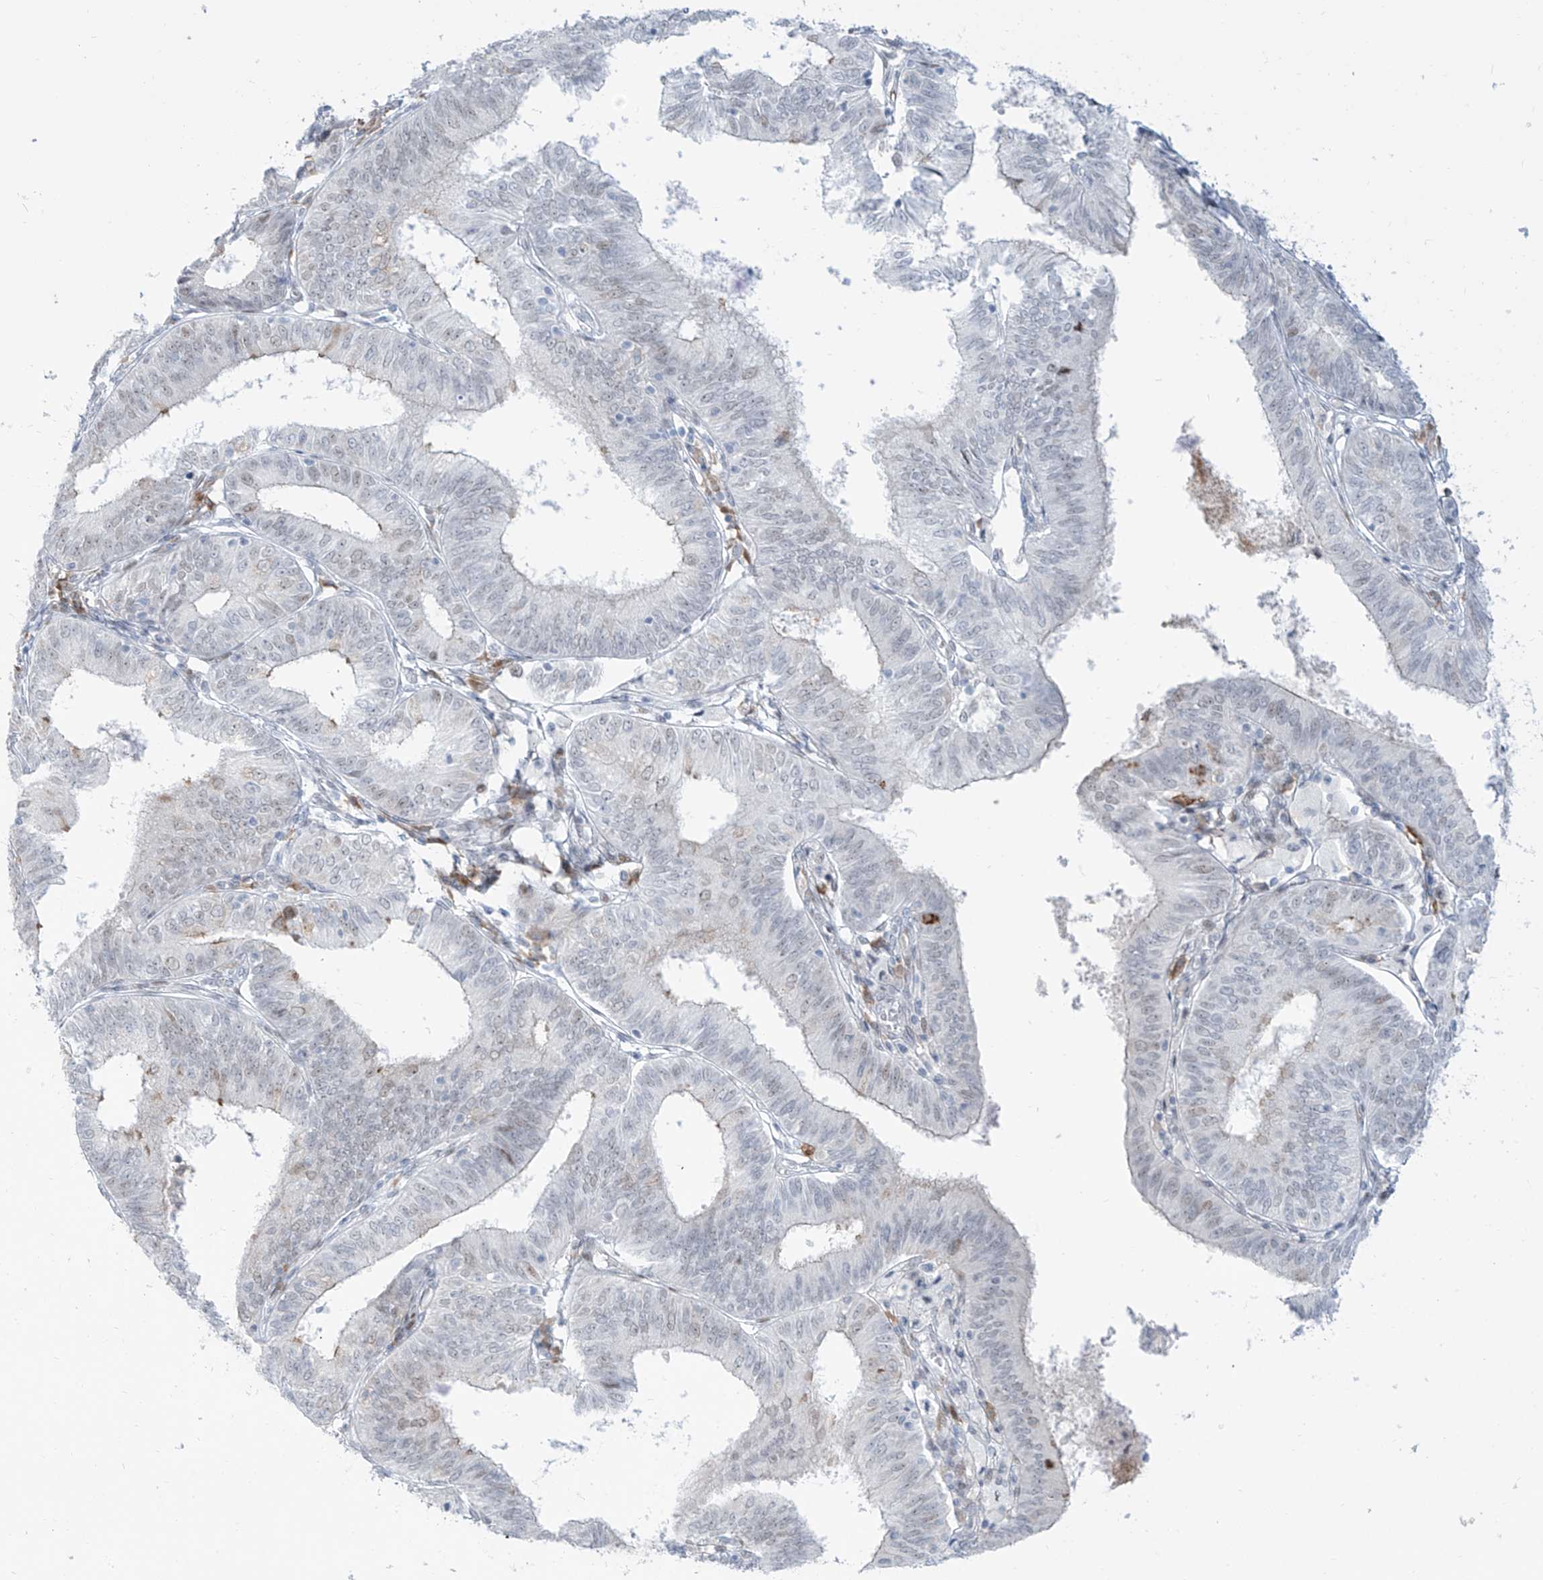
{"staining": {"intensity": "weak", "quantity": "<25%", "location": "nuclear"}, "tissue": "endometrial cancer", "cell_type": "Tumor cells", "image_type": "cancer", "snomed": [{"axis": "morphology", "description": "Adenocarcinoma, NOS"}, {"axis": "topography", "description": "Endometrium"}], "caption": "An image of human adenocarcinoma (endometrial) is negative for staining in tumor cells.", "gene": "LIN9", "patient": {"sex": "female", "age": 51}}